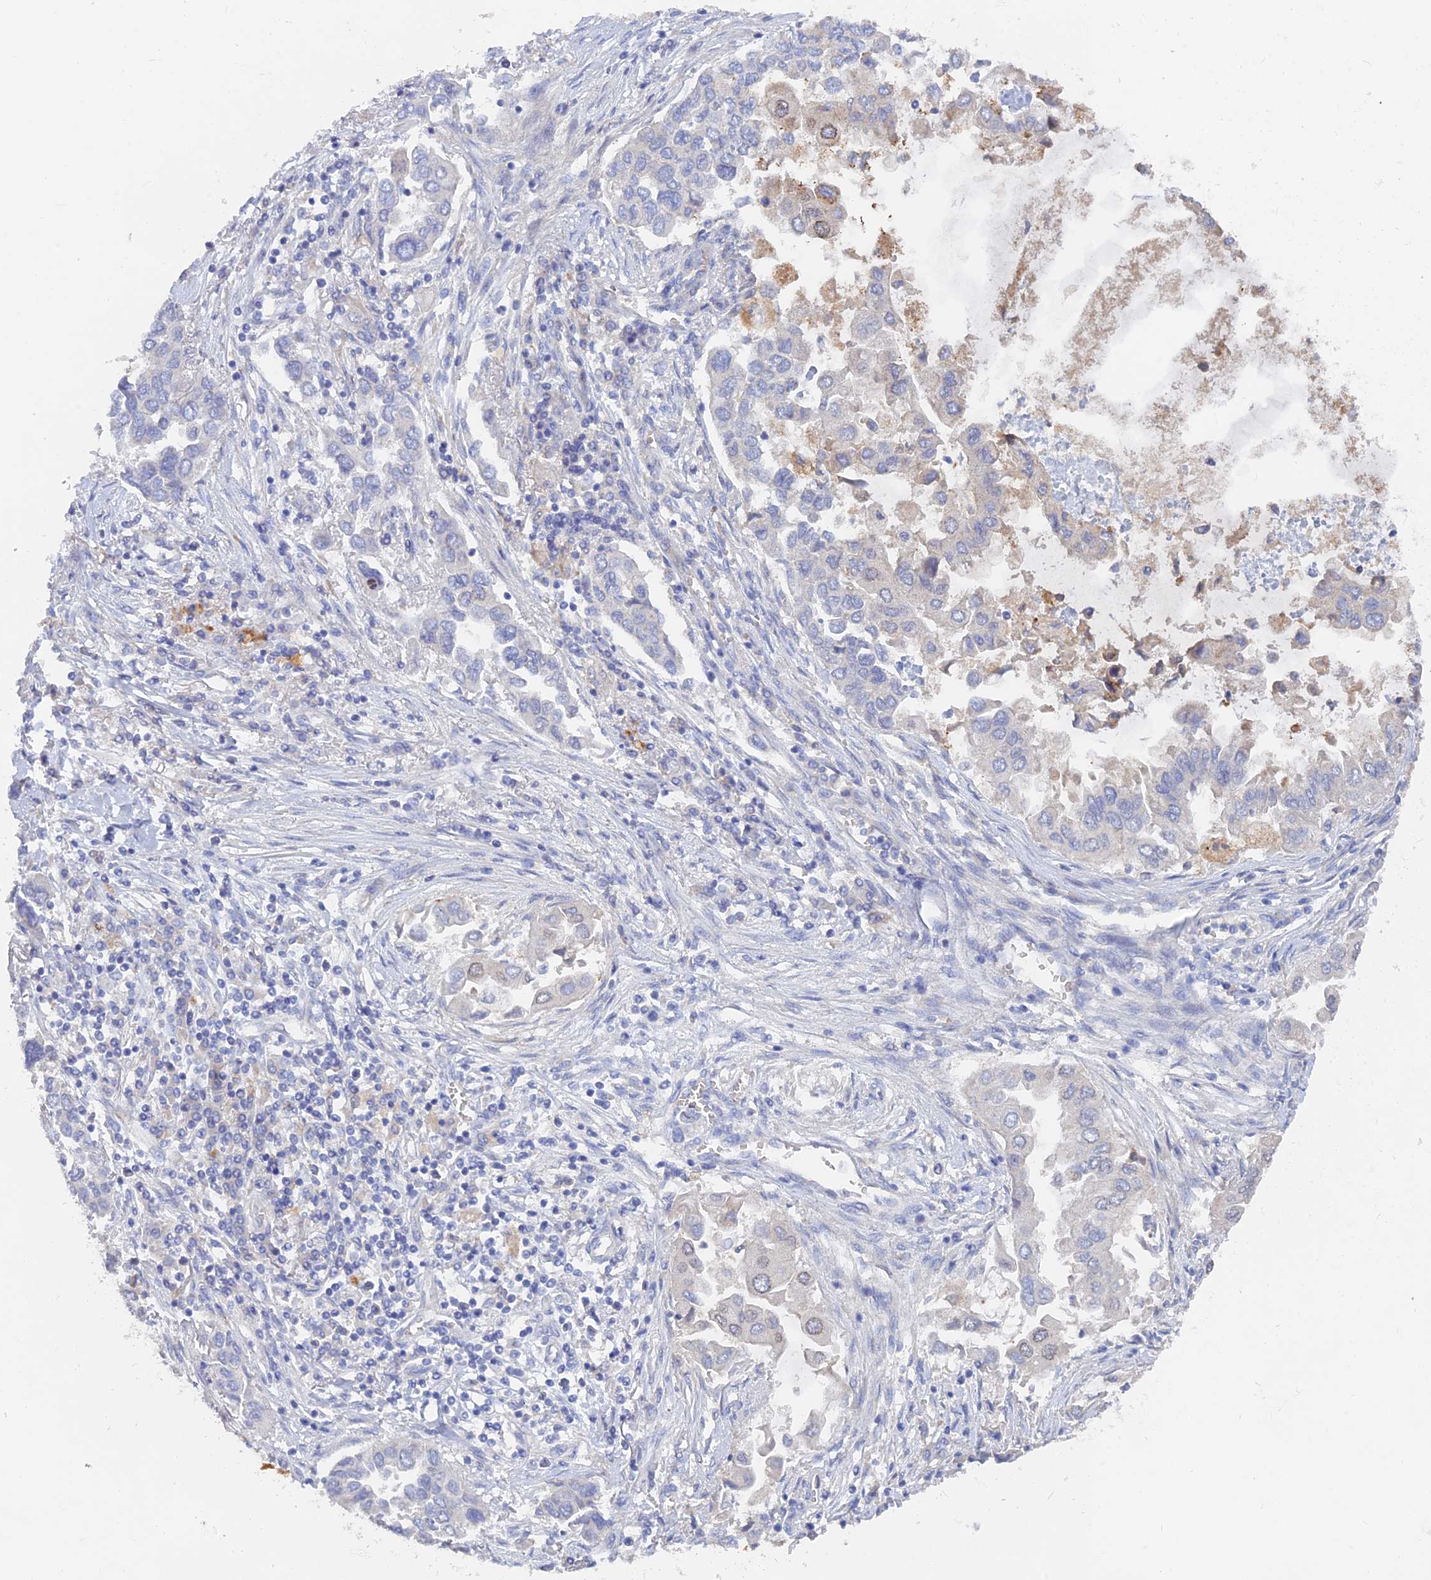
{"staining": {"intensity": "negative", "quantity": "none", "location": "none"}, "tissue": "lung cancer", "cell_type": "Tumor cells", "image_type": "cancer", "snomed": [{"axis": "morphology", "description": "Adenocarcinoma, NOS"}, {"axis": "topography", "description": "Lung"}], "caption": "Micrograph shows no significant protein expression in tumor cells of lung adenocarcinoma.", "gene": "ARRDC1", "patient": {"sex": "female", "age": 76}}